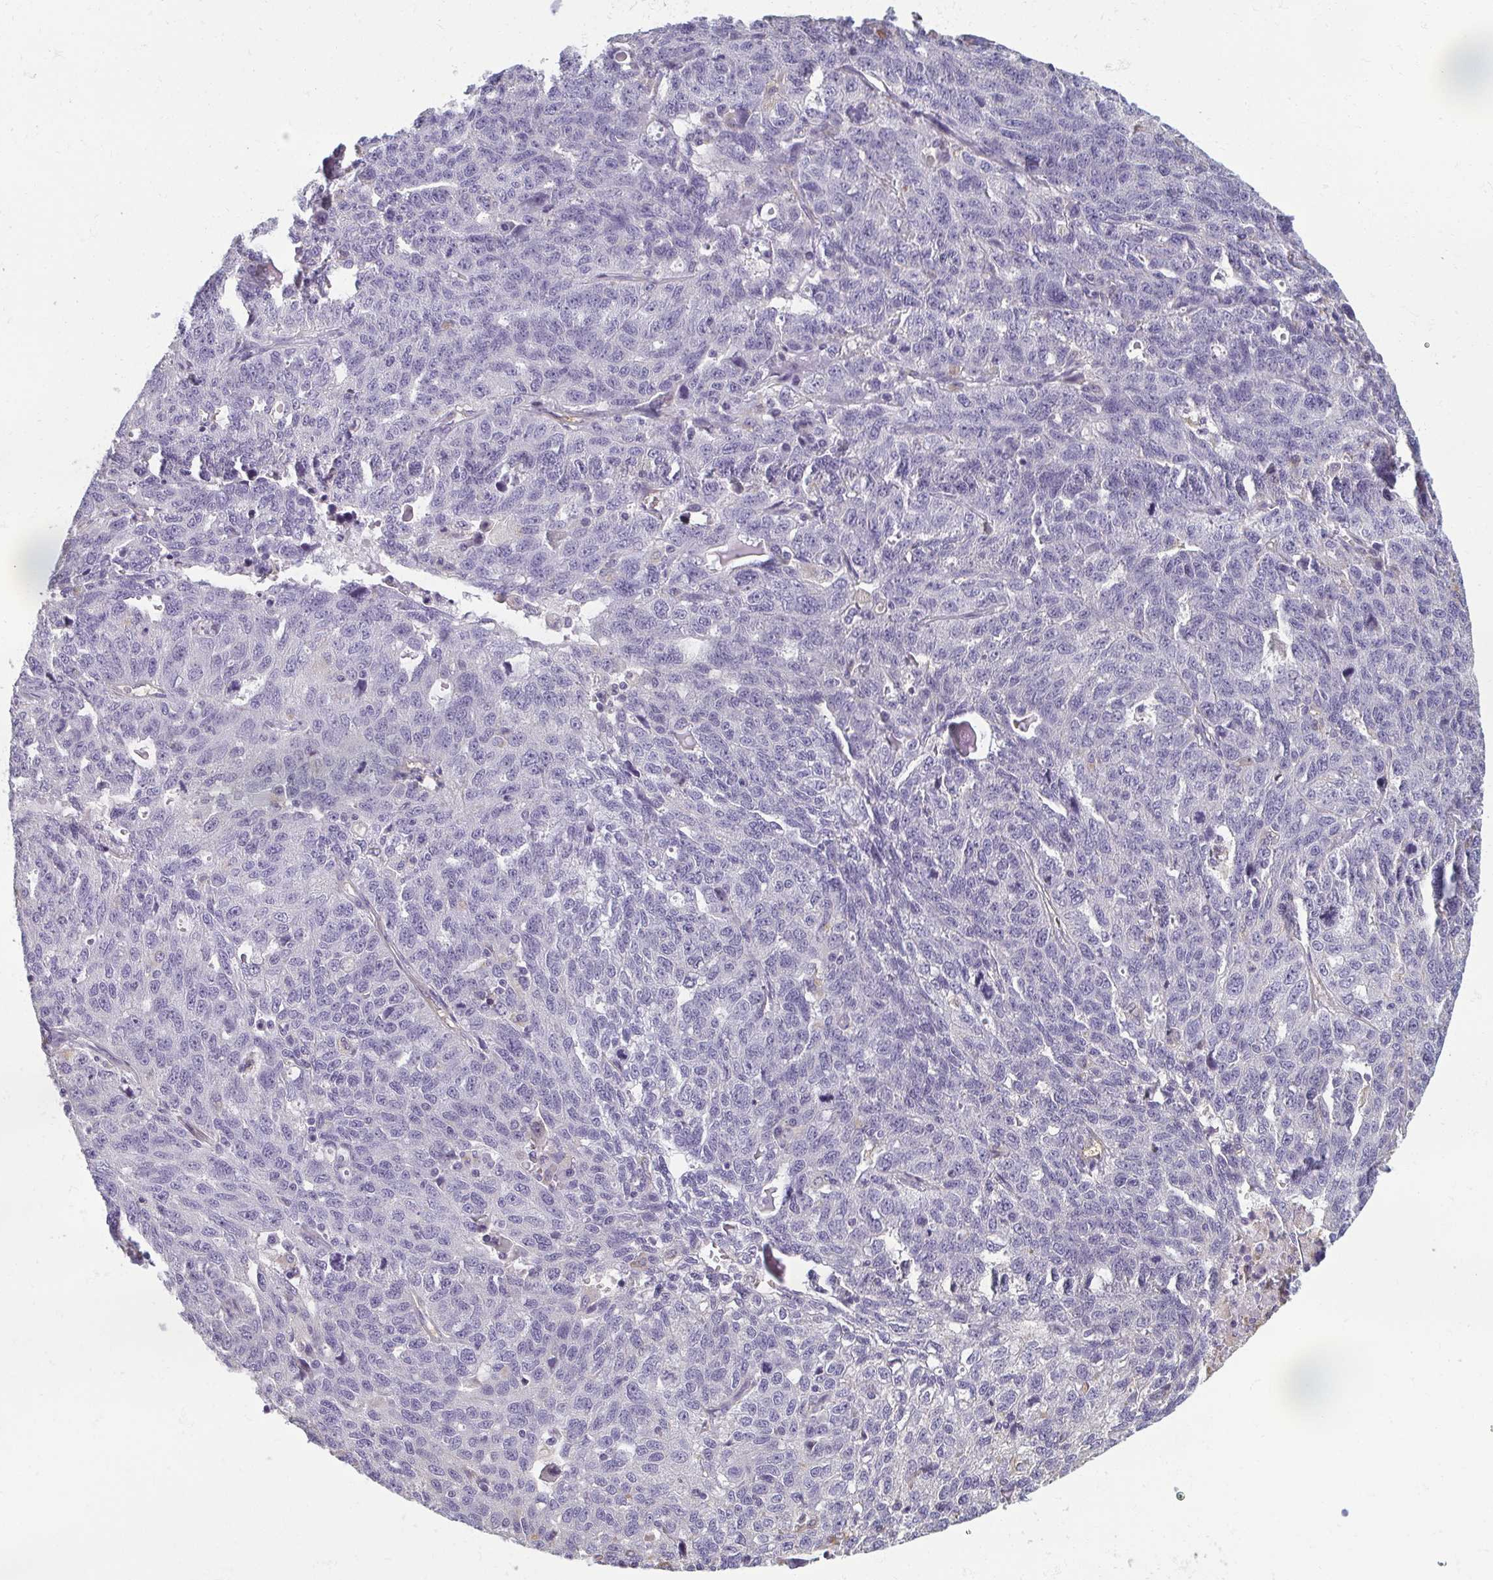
{"staining": {"intensity": "negative", "quantity": "none", "location": "none"}, "tissue": "ovarian cancer", "cell_type": "Tumor cells", "image_type": "cancer", "snomed": [{"axis": "morphology", "description": "Cystadenocarcinoma, serous, NOS"}, {"axis": "topography", "description": "Ovary"}], "caption": "Photomicrograph shows no significant protein positivity in tumor cells of ovarian cancer.", "gene": "PDE2A", "patient": {"sex": "female", "age": 71}}